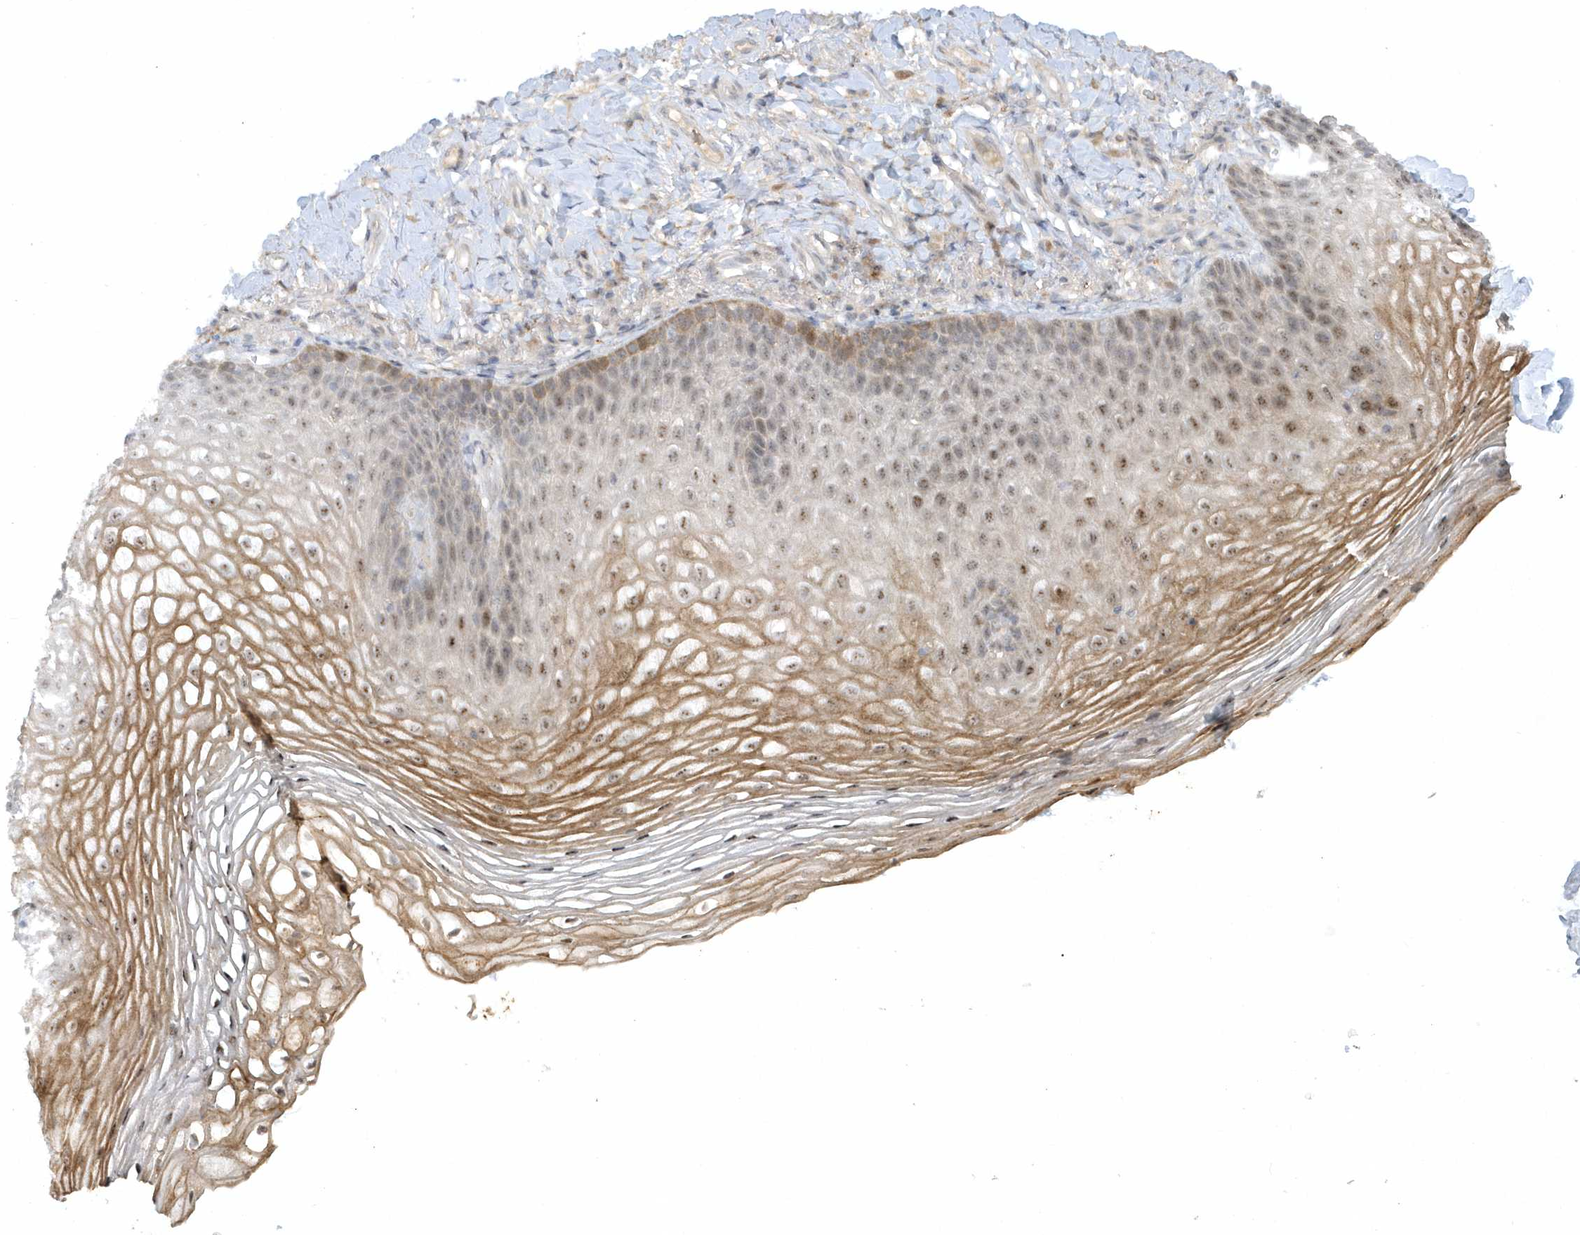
{"staining": {"intensity": "moderate", "quantity": "25%-75%", "location": "cytoplasmic/membranous,nuclear"}, "tissue": "vagina", "cell_type": "Squamous epithelial cells", "image_type": "normal", "snomed": [{"axis": "morphology", "description": "Normal tissue, NOS"}, {"axis": "topography", "description": "Vagina"}], "caption": "The photomicrograph shows a brown stain indicating the presence of a protein in the cytoplasmic/membranous,nuclear of squamous epithelial cells in vagina. The protein of interest is stained brown, and the nuclei are stained in blue (DAB (3,3'-diaminobenzidine) IHC with brightfield microscopy, high magnification).", "gene": "THG1L", "patient": {"sex": "female", "age": 60}}